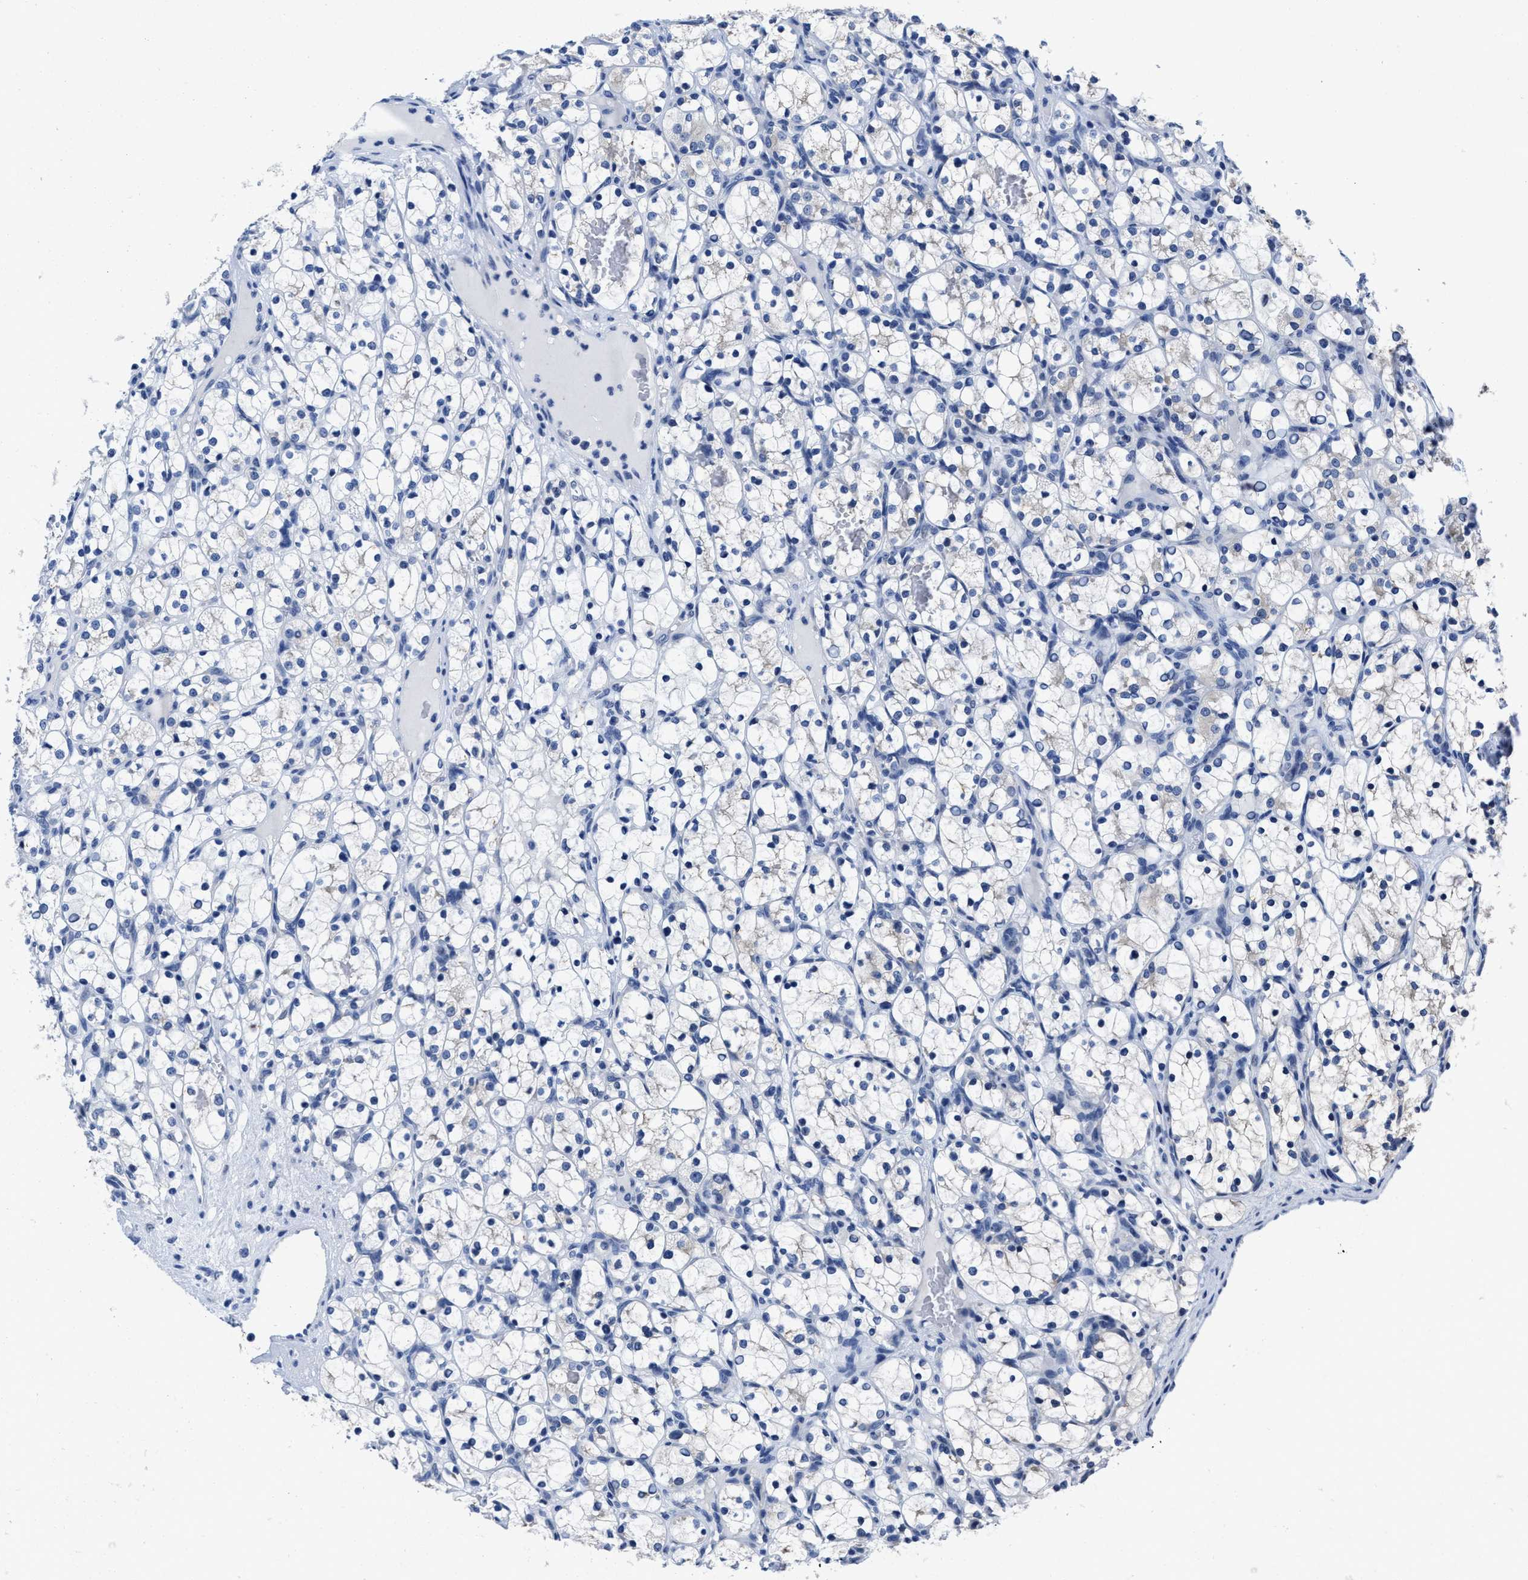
{"staining": {"intensity": "negative", "quantity": "none", "location": "none"}, "tissue": "renal cancer", "cell_type": "Tumor cells", "image_type": "cancer", "snomed": [{"axis": "morphology", "description": "Adenocarcinoma, NOS"}, {"axis": "topography", "description": "Kidney"}], "caption": "IHC of human adenocarcinoma (renal) demonstrates no expression in tumor cells. Nuclei are stained in blue.", "gene": "HOOK1", "patient": {"sex": "female", "age": 69}}